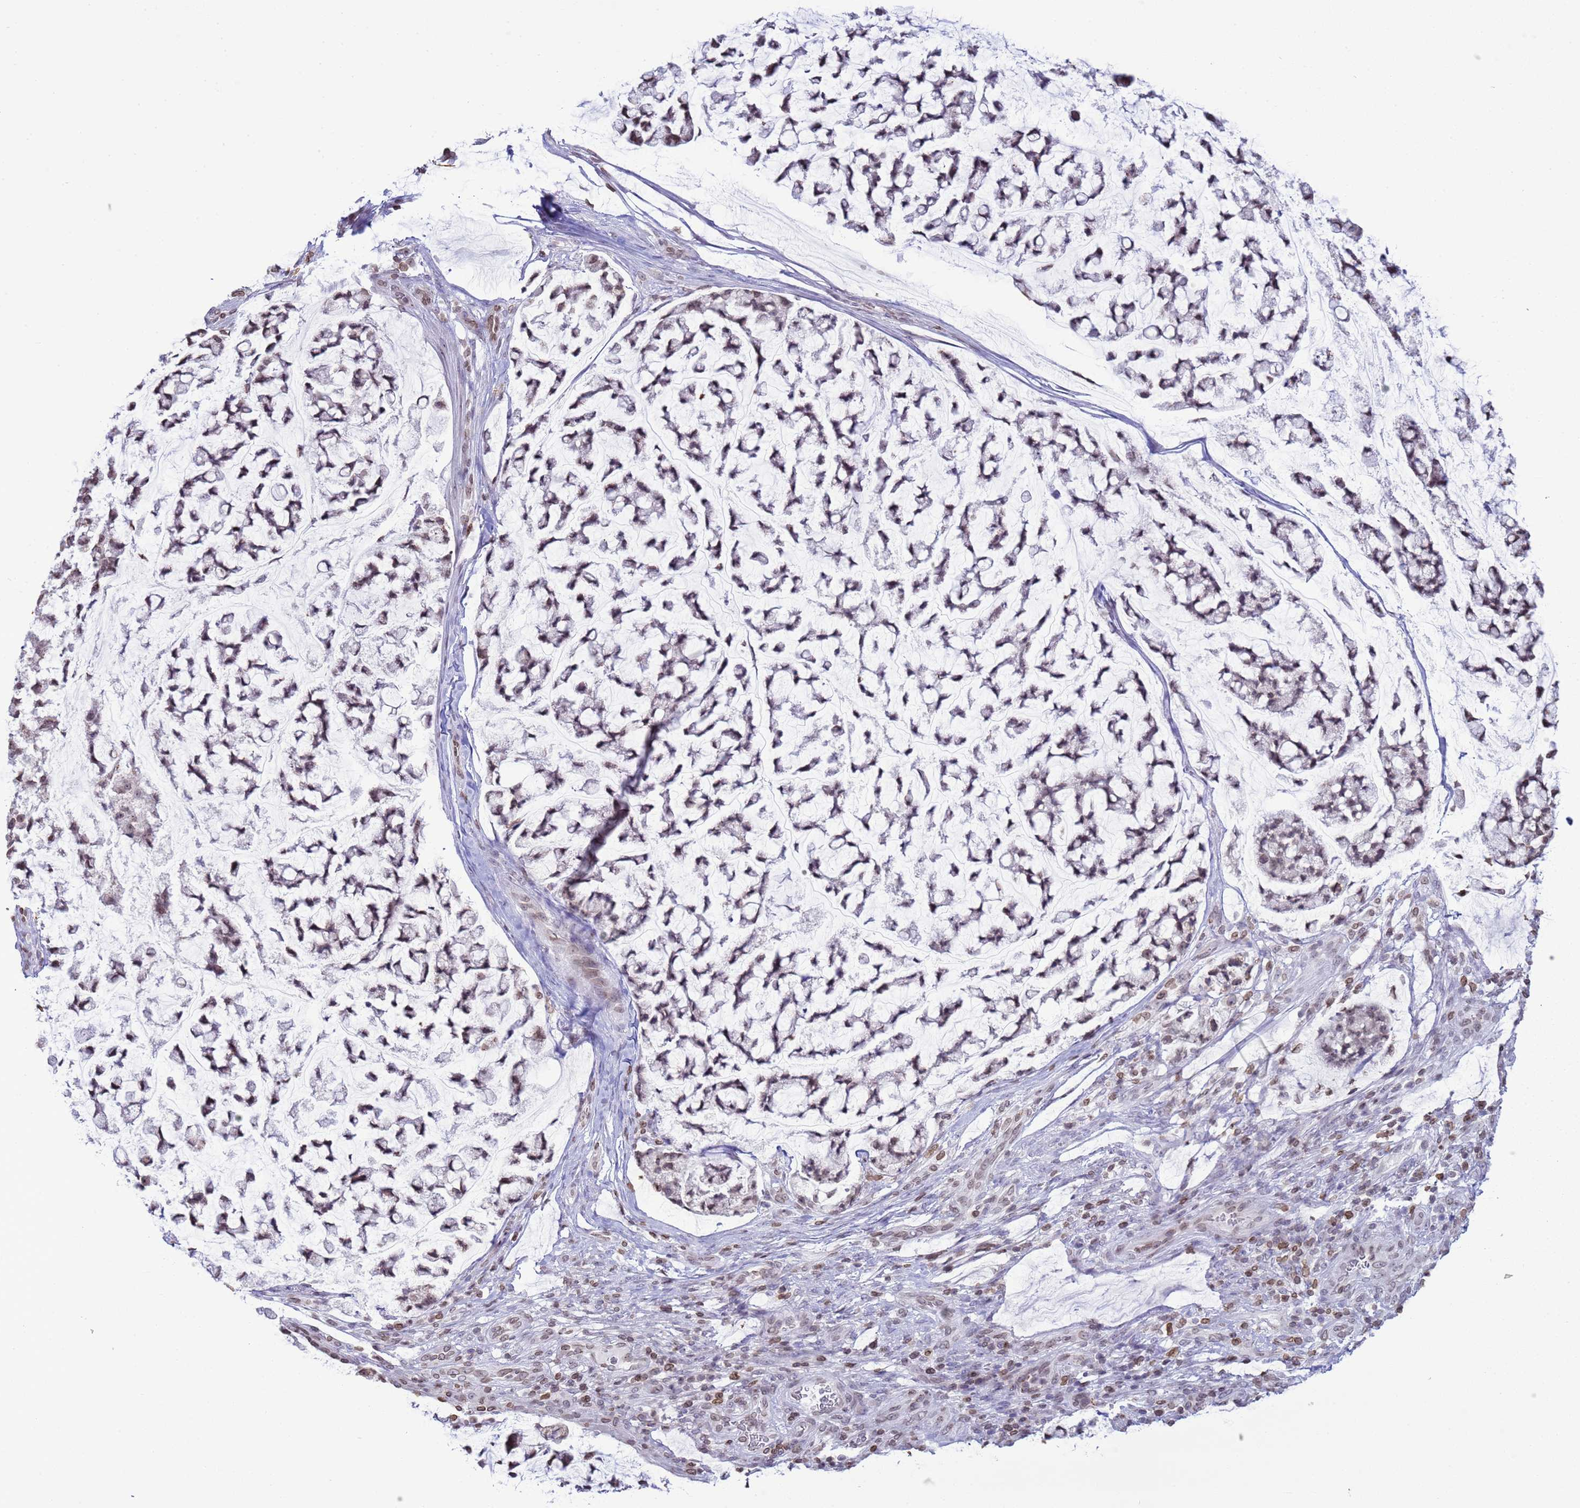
{"staining": {"intensity": "weak", "quantity": "25%-75%", "location": "nuclear"}, "tissue": "stomach cancer", "cell_type": "Tumor cells", "image_type": "cancer", "snomed": [{"axis": "morphology", "description": "Adenocarcinoma, NOS"}, {"axis": "topography", "description": "Stomach, lower"}], "caption": "Tumor cells demonstrate low levels of weak nuclear positivity in about 25%-75% of cells in human stomach adenocarcinoma.", "gene": "DHX37", "patient": {"sex": "male", "age": 67}}